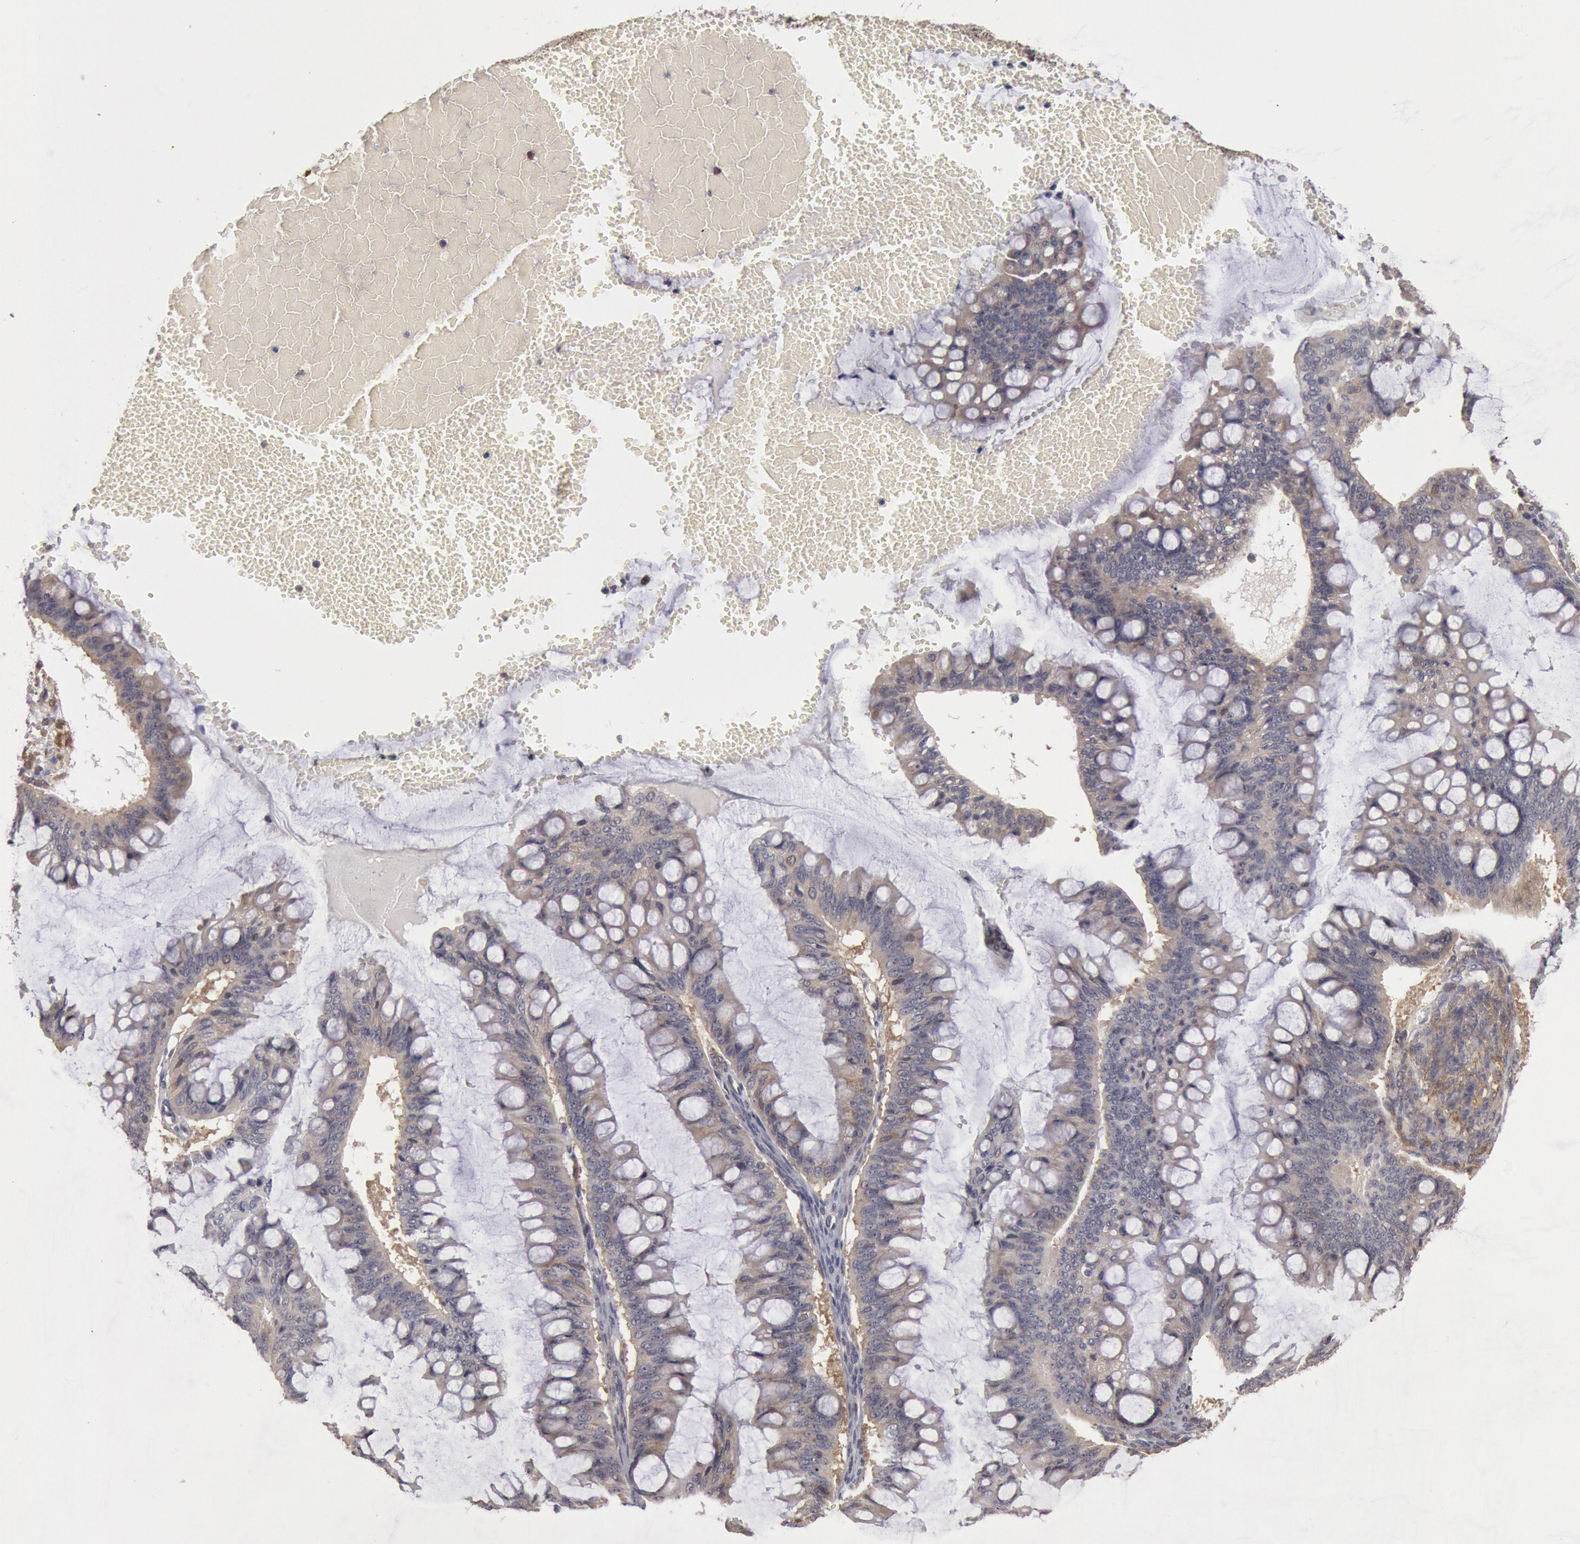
{"staining": {"intensity": "weak", "quantity": ">75%", "location": "cytoplasmic/membranous"}, "tissue": "ovarian cancer", "cell_type": "Tumor cells", "image_type": "cancer", "snomed": [{"axis": "morphology", "description": "Cystadenocarcinoma, mucinous, NOS"}, {"axis": "topography", "description": "Ovary"}], "caption": "Weak cytoplasmic/membranous expression is seen in approximately >75% of tumor cells in ovarian cancer (mucinous cystadenocarcinoma). The staining was performed using DAB, with brown indicating positive protein expression. Nuclei are stained blue with hematoxylin.", "gene": "DNAJA1", "patient": {"sex": "female", "age": 73}}